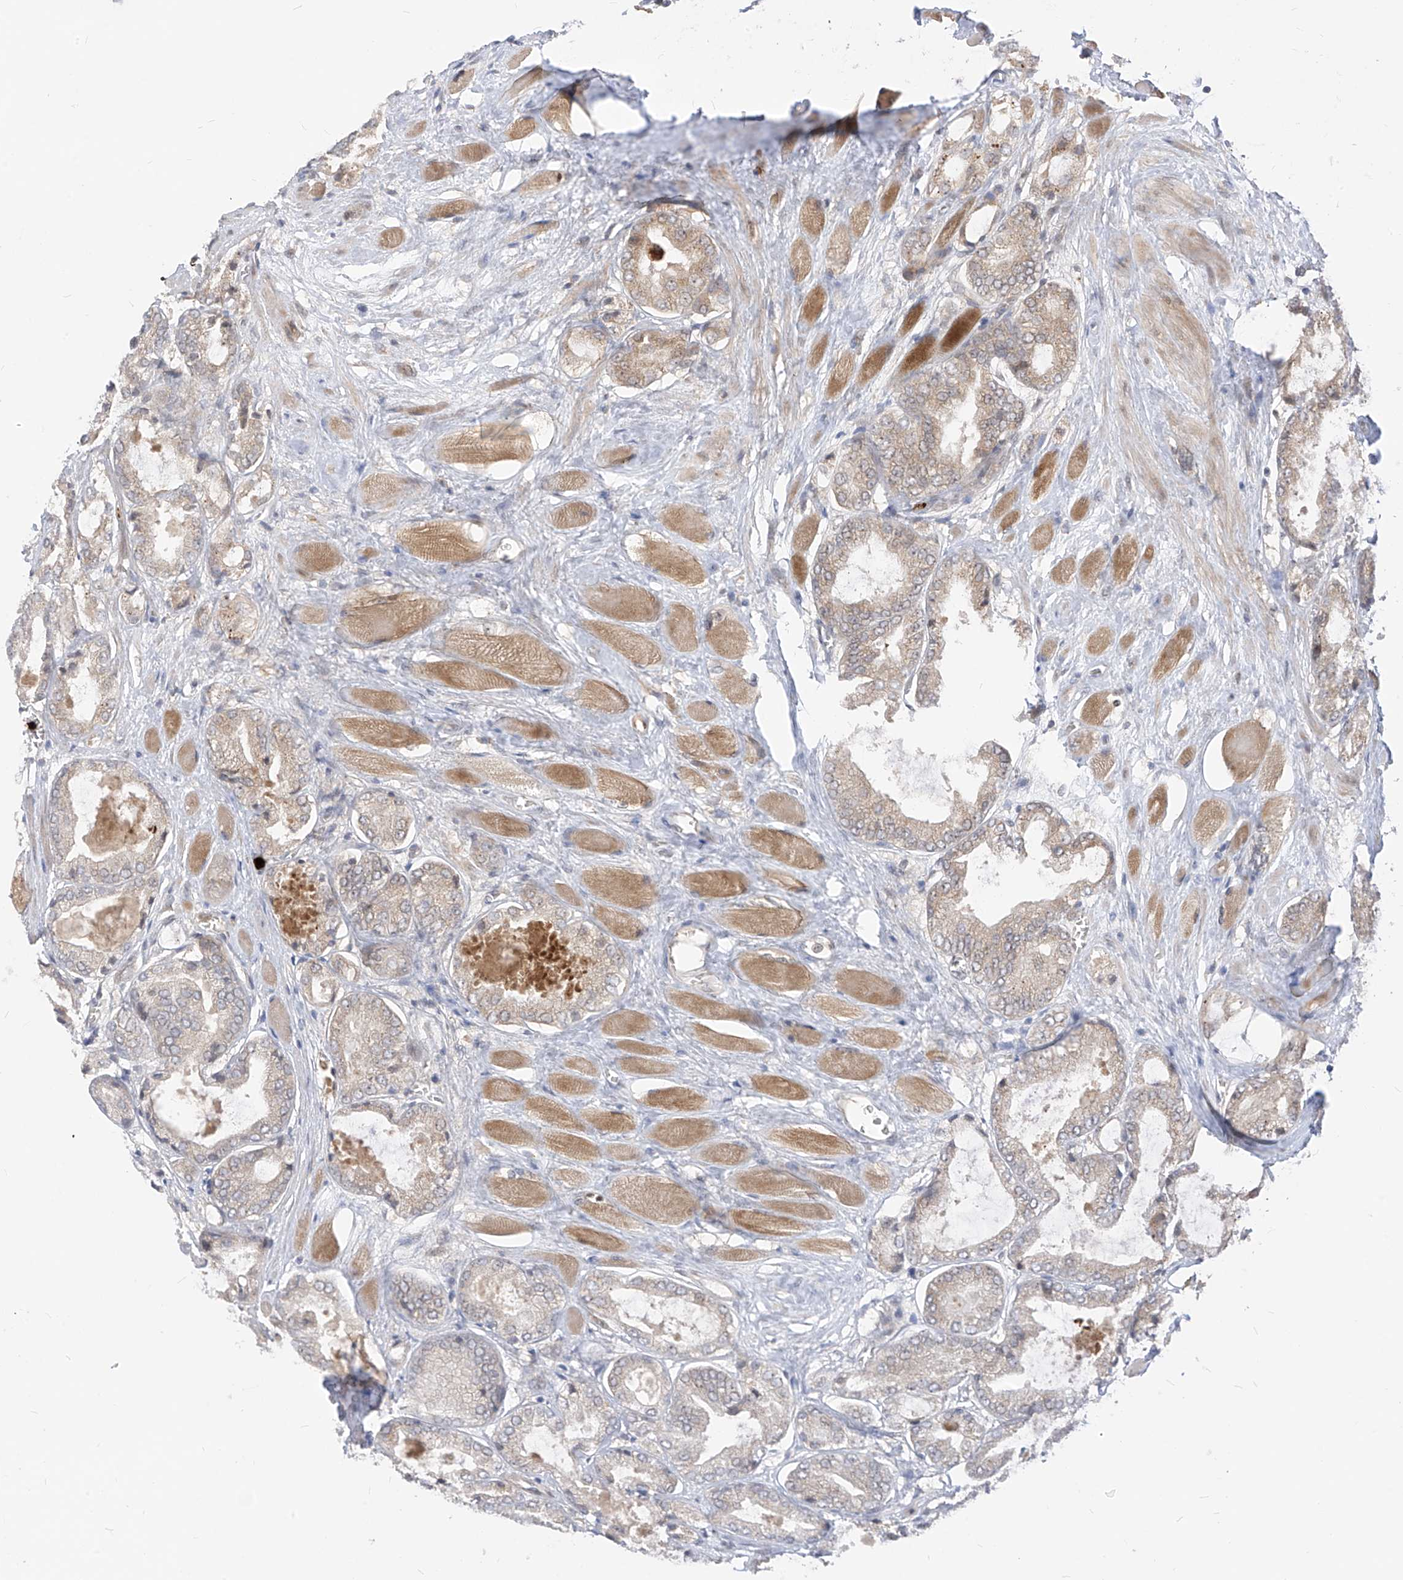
{"staining": {"intensity": "moderate", "quantity": "<25%", "location": "cytoplasmic/membranous"}, "tissue": "prostate cancer", "cell_type": "Tumor cells", "image_type": "cancer", "snomed": [{"axis": "morphology", "description": "Adenocarcinoma, Low grade"}, {"axis": "topography", "description": "Prostate"}], "caption": "DAB immunohistochemical staining of prostate cancer (low-grade adenocarcinoma) exhibits moderate cytoplasmic/membranous protein staining in about <25% of tumor cells.", "gene": "CNKSR1", "patient": {"sex": "male", "age": 67}}